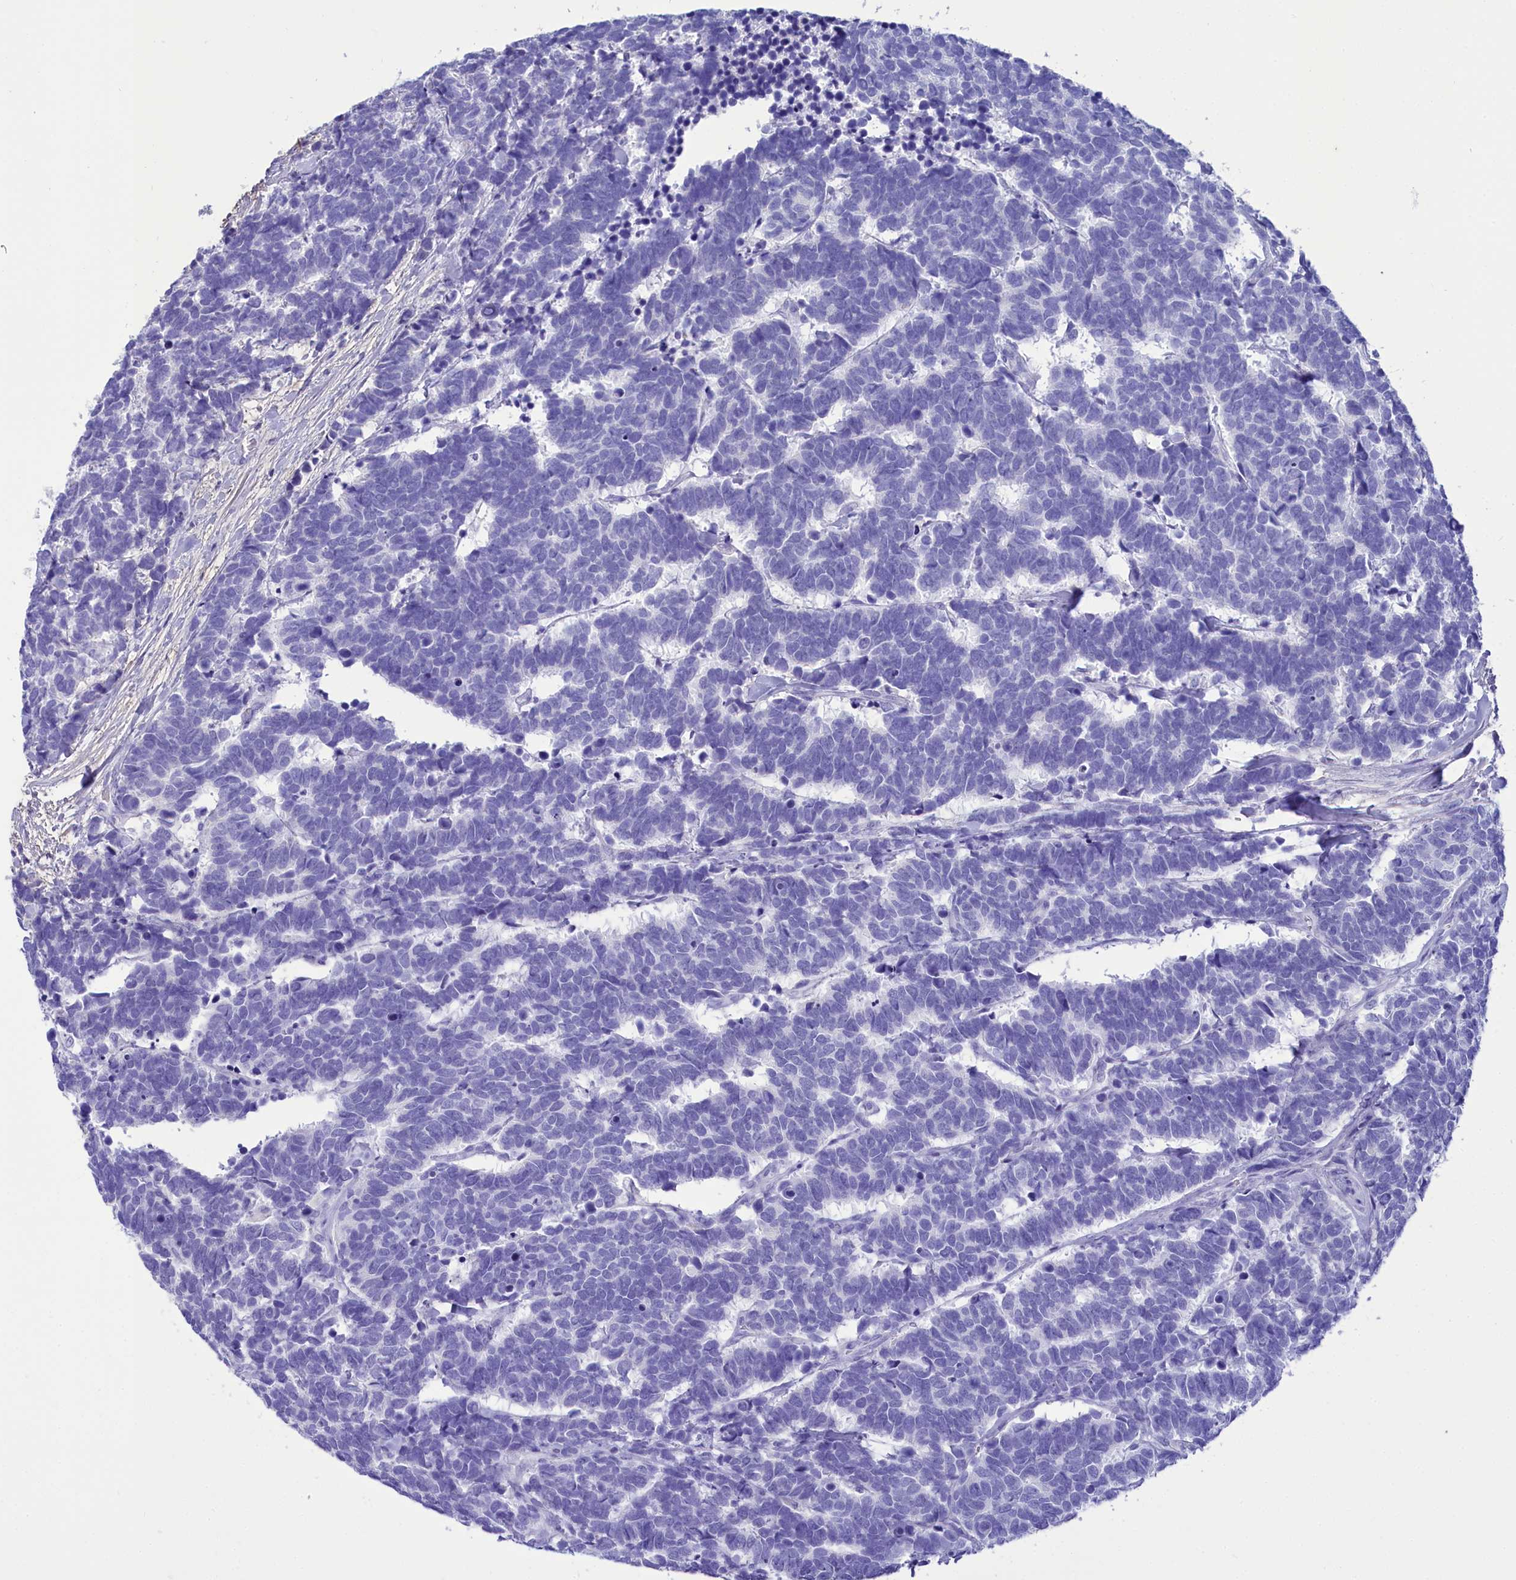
{"staining": {"intensity": "negative", "quantity": "none", "location": "none"}, "tissue": "carcinoid", "cell_type": "Tumor cells", "image_type": "cancer", "snomed": [{"axis": "morphology", "description": "Carcinoma, NOS"}, {"axis": "morphology", "description": "Carcinoid, malignant, NOS"}, {"axis": "topography", "description": "Urinary bladder"}], "caption": "DAB immunohistochemical staining of carcinoma reveals no significant staining in tumor cells.", "gene": "TTC36", "patient": {"sex": "male", "age": 57}}